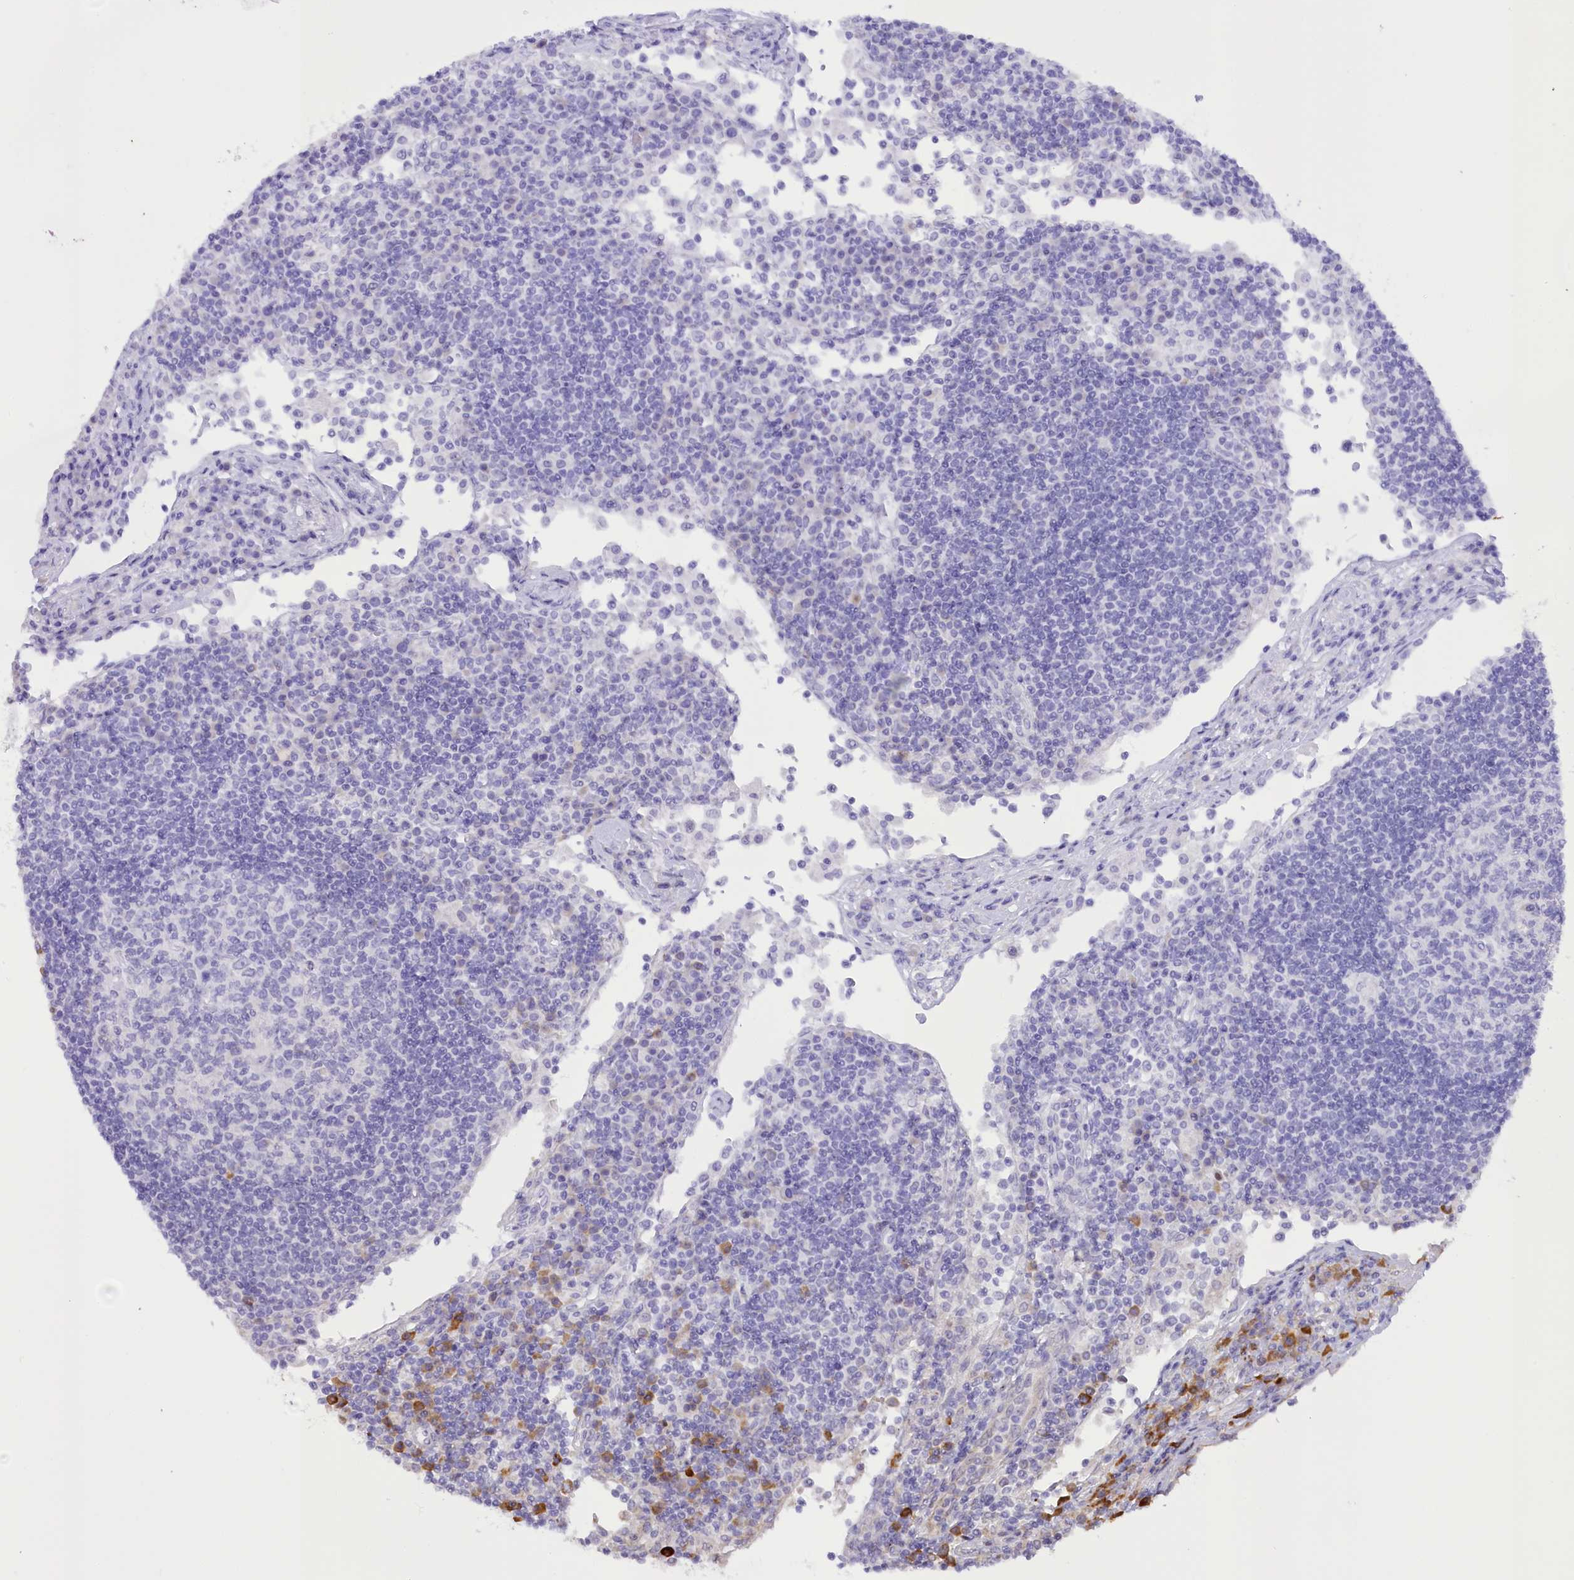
{"staining": {"intensity": "negative", "quantity": "none", "location": "none"}, "tissue": "lymph node", "cell_type": "Germinal center cells", "image_type": "normal", "snomed": [{"axis": "morphology", "description": "Normal tissue, NOS"}, {"axis": "topography", "description": "Lymph node"}], "caption": "Normal lymph node was stained to show a protein in brown. There is no significant positivity in germinal center cells.", "gene": "NCKAP5", "patient": {"sex": "female", "age": 53}}